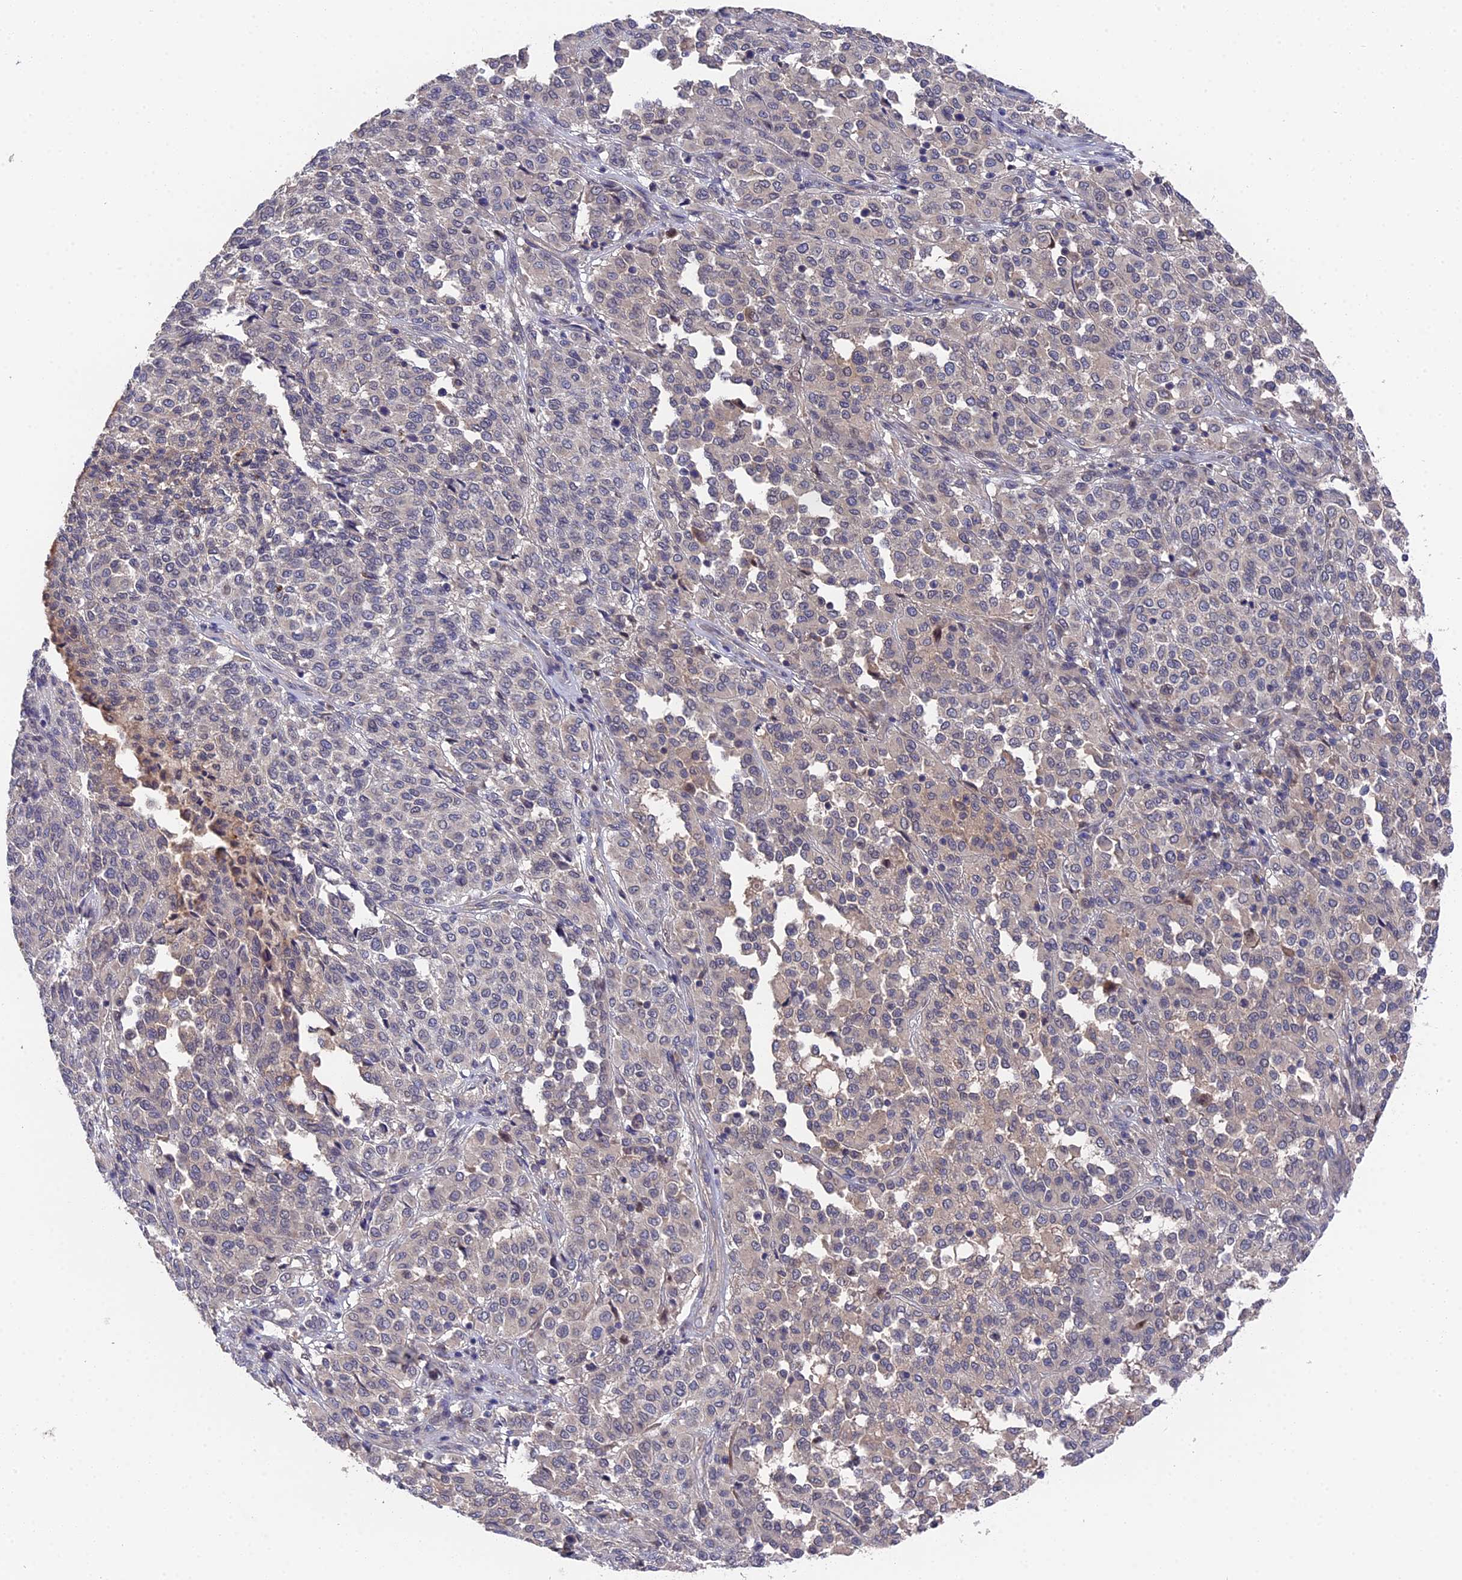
{"staining": {"intensity": "negative", "quantity": "none", "location": "none"}, "tissue": "melanoma", "cell_type": "Tumor cells", "image_type": "cancer", "snomed": [{"axis": "morphology", "description": "Malignant melanoma, Metastatic site"}, {"axis": "topography", "description": "Pancreas"}], "caption": "The photomicrograph shows no significant positivity in tumor cells of malignant melanoma (metastatic site).", "gene": "ZCCHC2", "patient": {"sex": "female", "age": 30}}